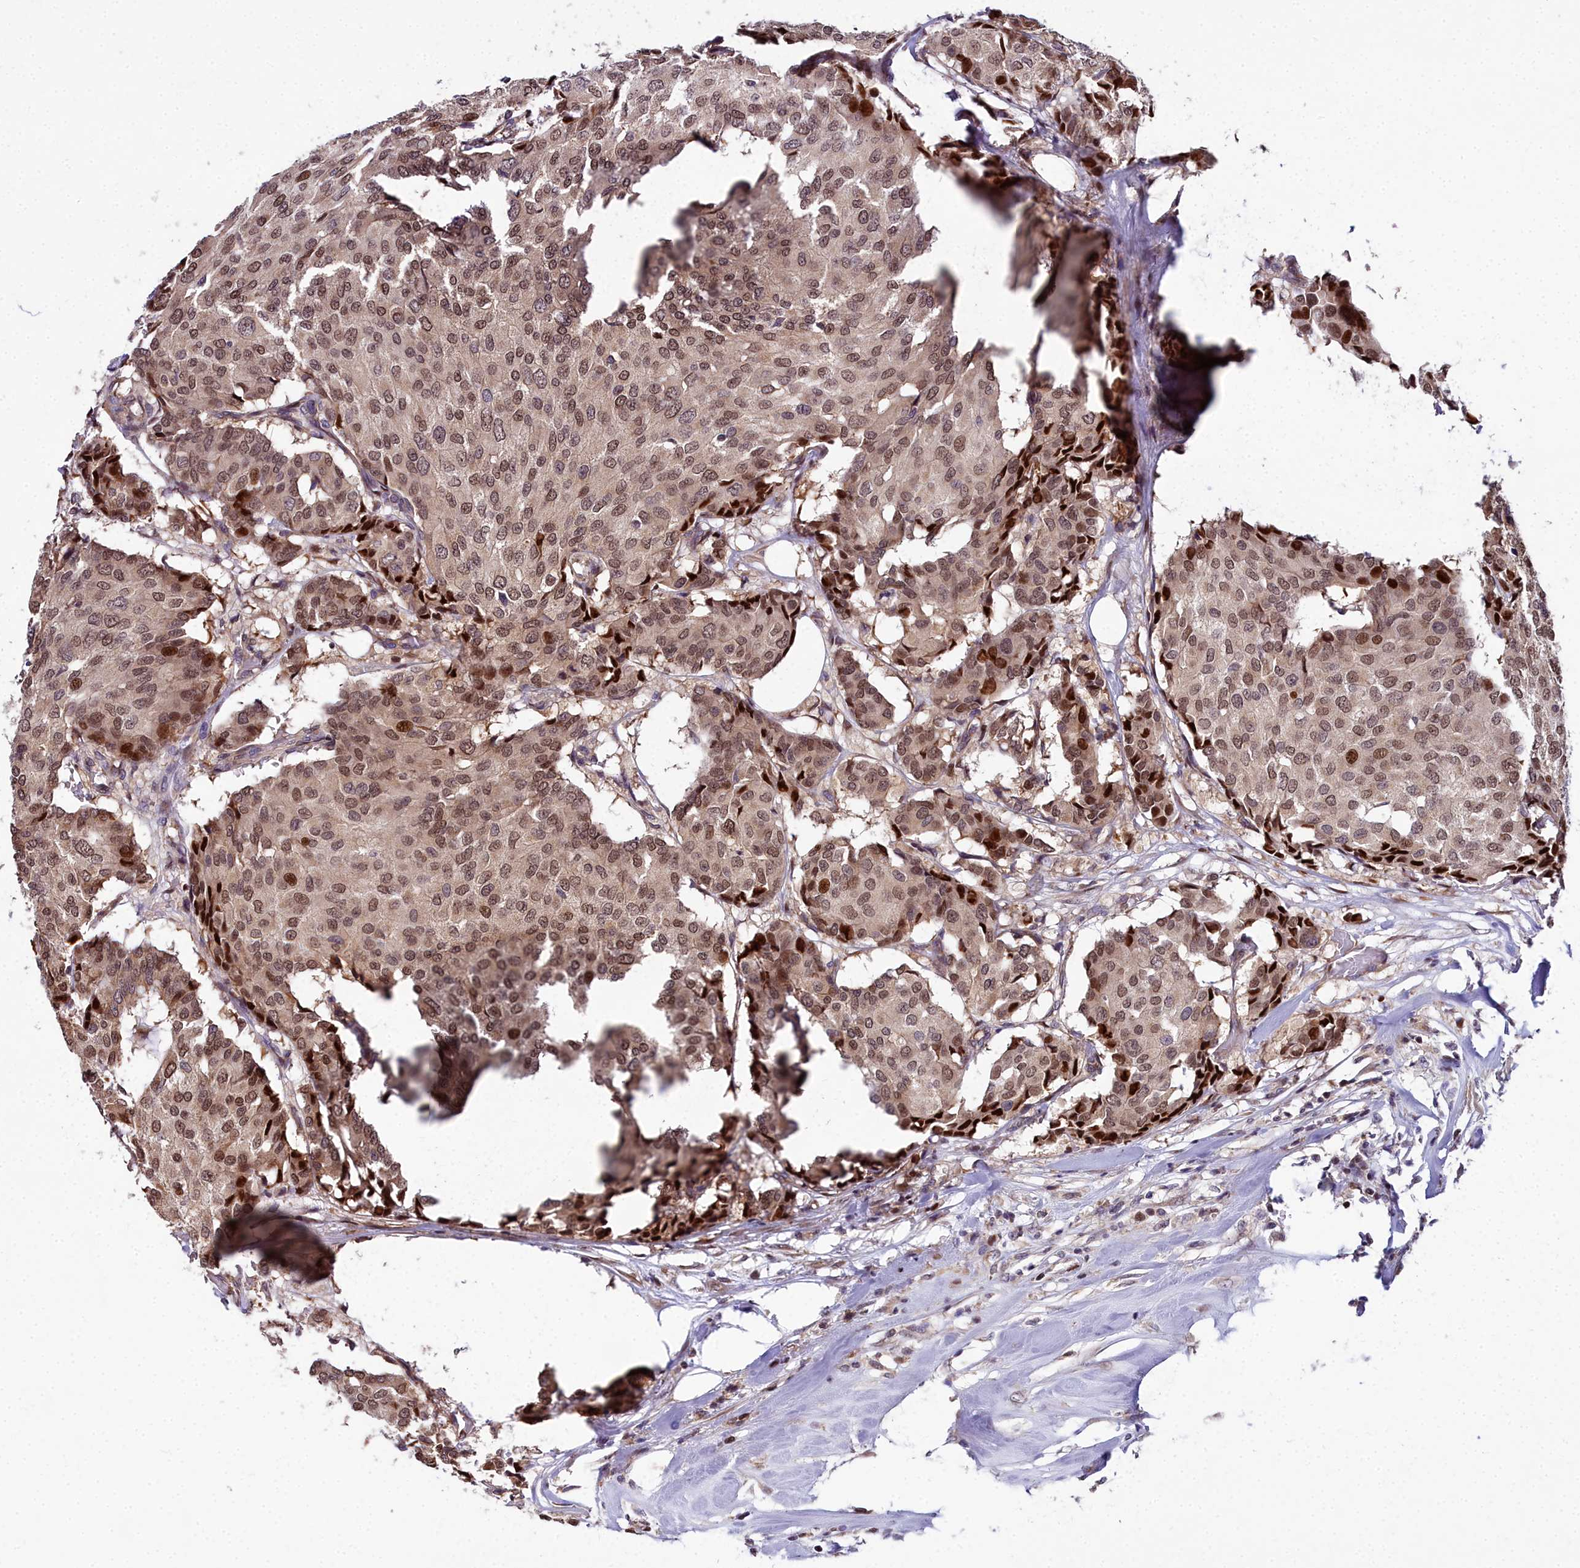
{"staining": {"intensity": "moderate", "quantity": ">75%", "location": "nuclear"}, "tissue": "breast cancer", "cell_type": "Tumor cells", "image_type": "cancer", "snomed": [{"axis": "morphology", "description": "Duct carcinoma"}, {"axis": "topography", "description": "Breast"}], "caption": "Brown immunohistochemical staining in human breast cancer displays moderate nuclear positivity in about >75% of tumor cells. Using DAB (brown) and hematoxylin (blue) stains, captured at high magnification using brightfield microscopy.", "gene": "AP1M1", "patient": {"sex": "female", "age": 75}}